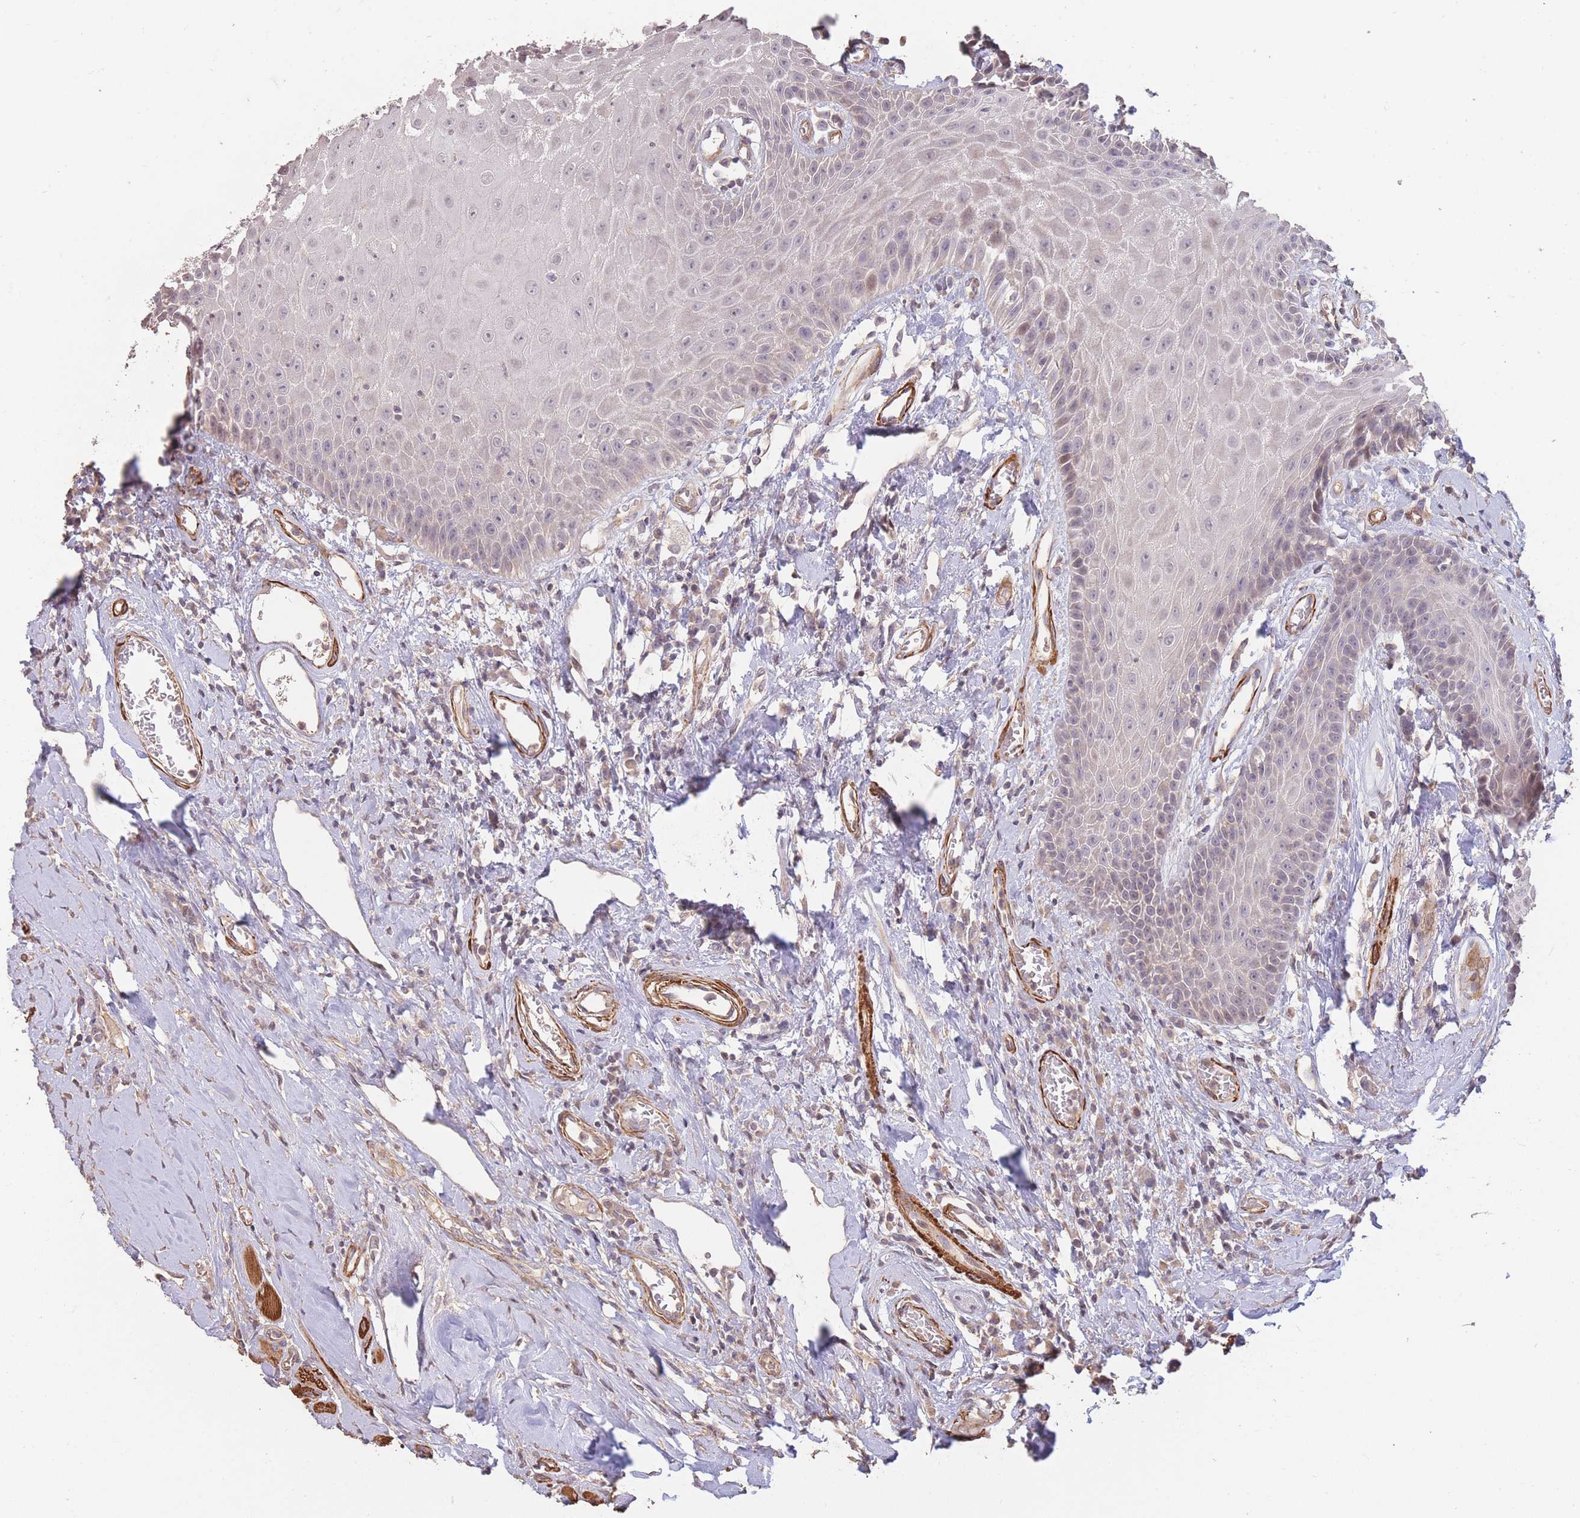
{"staining": {"intensity": "negative", "quantity": "none", "location": "none"}, "tissue": "head and neck cancer", "cell_type": "Tumor cells", "image_type": "cancer", "snomed": [{"axis": "morphology", "description": "Squamous cell carcinoma, NOS"}, {"axis": "topography", "description": "Head-Neck"}], "caption": "Tumor cells show no significant protein expression in head and neck cancer. Brightfield microscopy of IHC stained with DAB (brown) and hematoxylin (blue), captured at high magnification.", "gene": "NLRC4", "patient": {"sex": "female", "age": 59}}